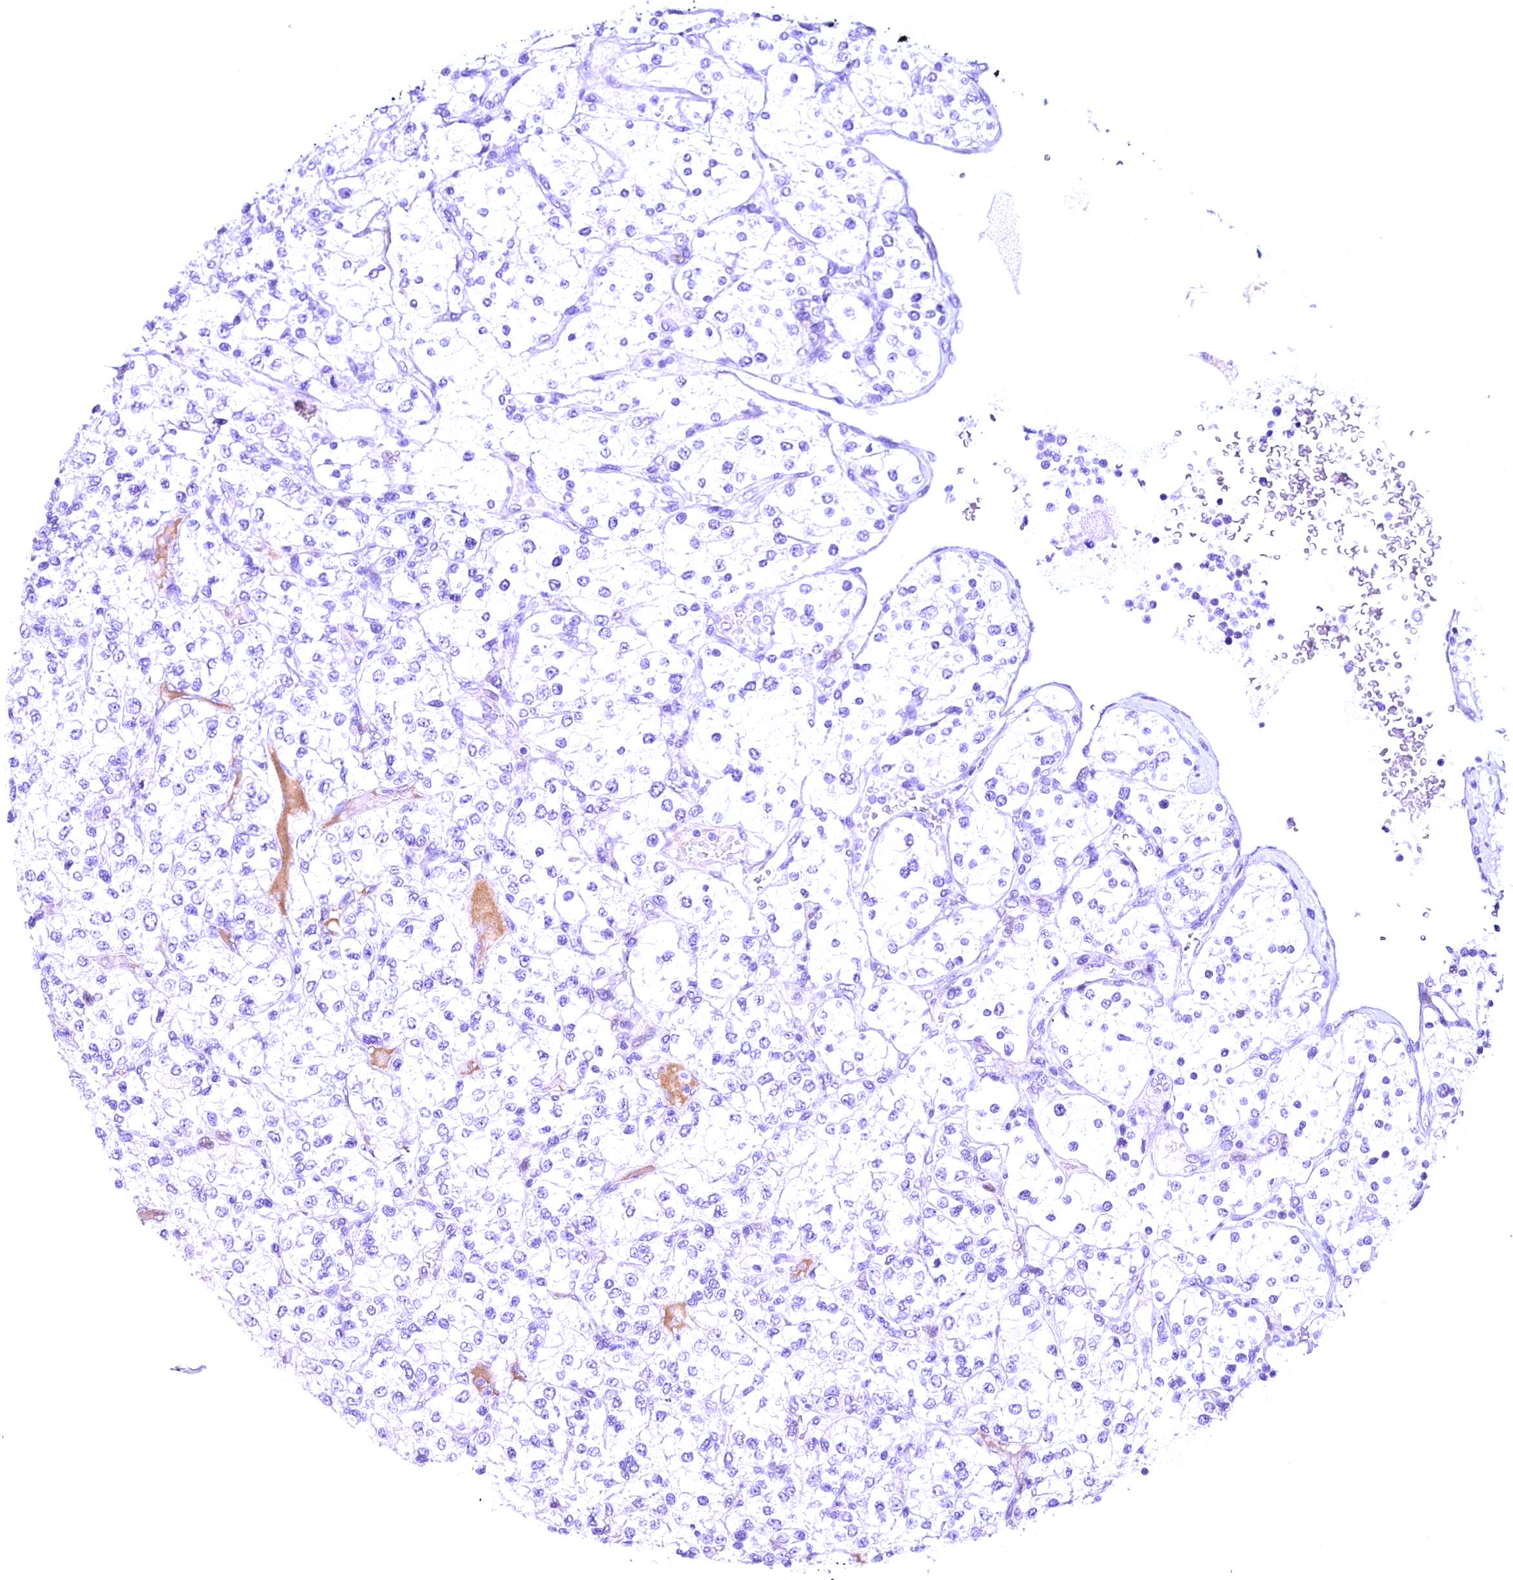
{"staining": {"intensity": "negative", "quantity": "none", "location": "none"}, "tissue": "renal cancer", "cell_type": "Tumor cells", "image_type": "cancer", "snomed": [{"axis": "morphology", "description": "Adenocarcinoma, NOS"}, {"axis": "topography", "description": "Kidney"}], "caption": "Adenocarcinoma (renal) stained for a protein using IHC displays no staining tumor cells.", "gene": "CCDC106", "patient": {"sex": "male", "age": 80}}